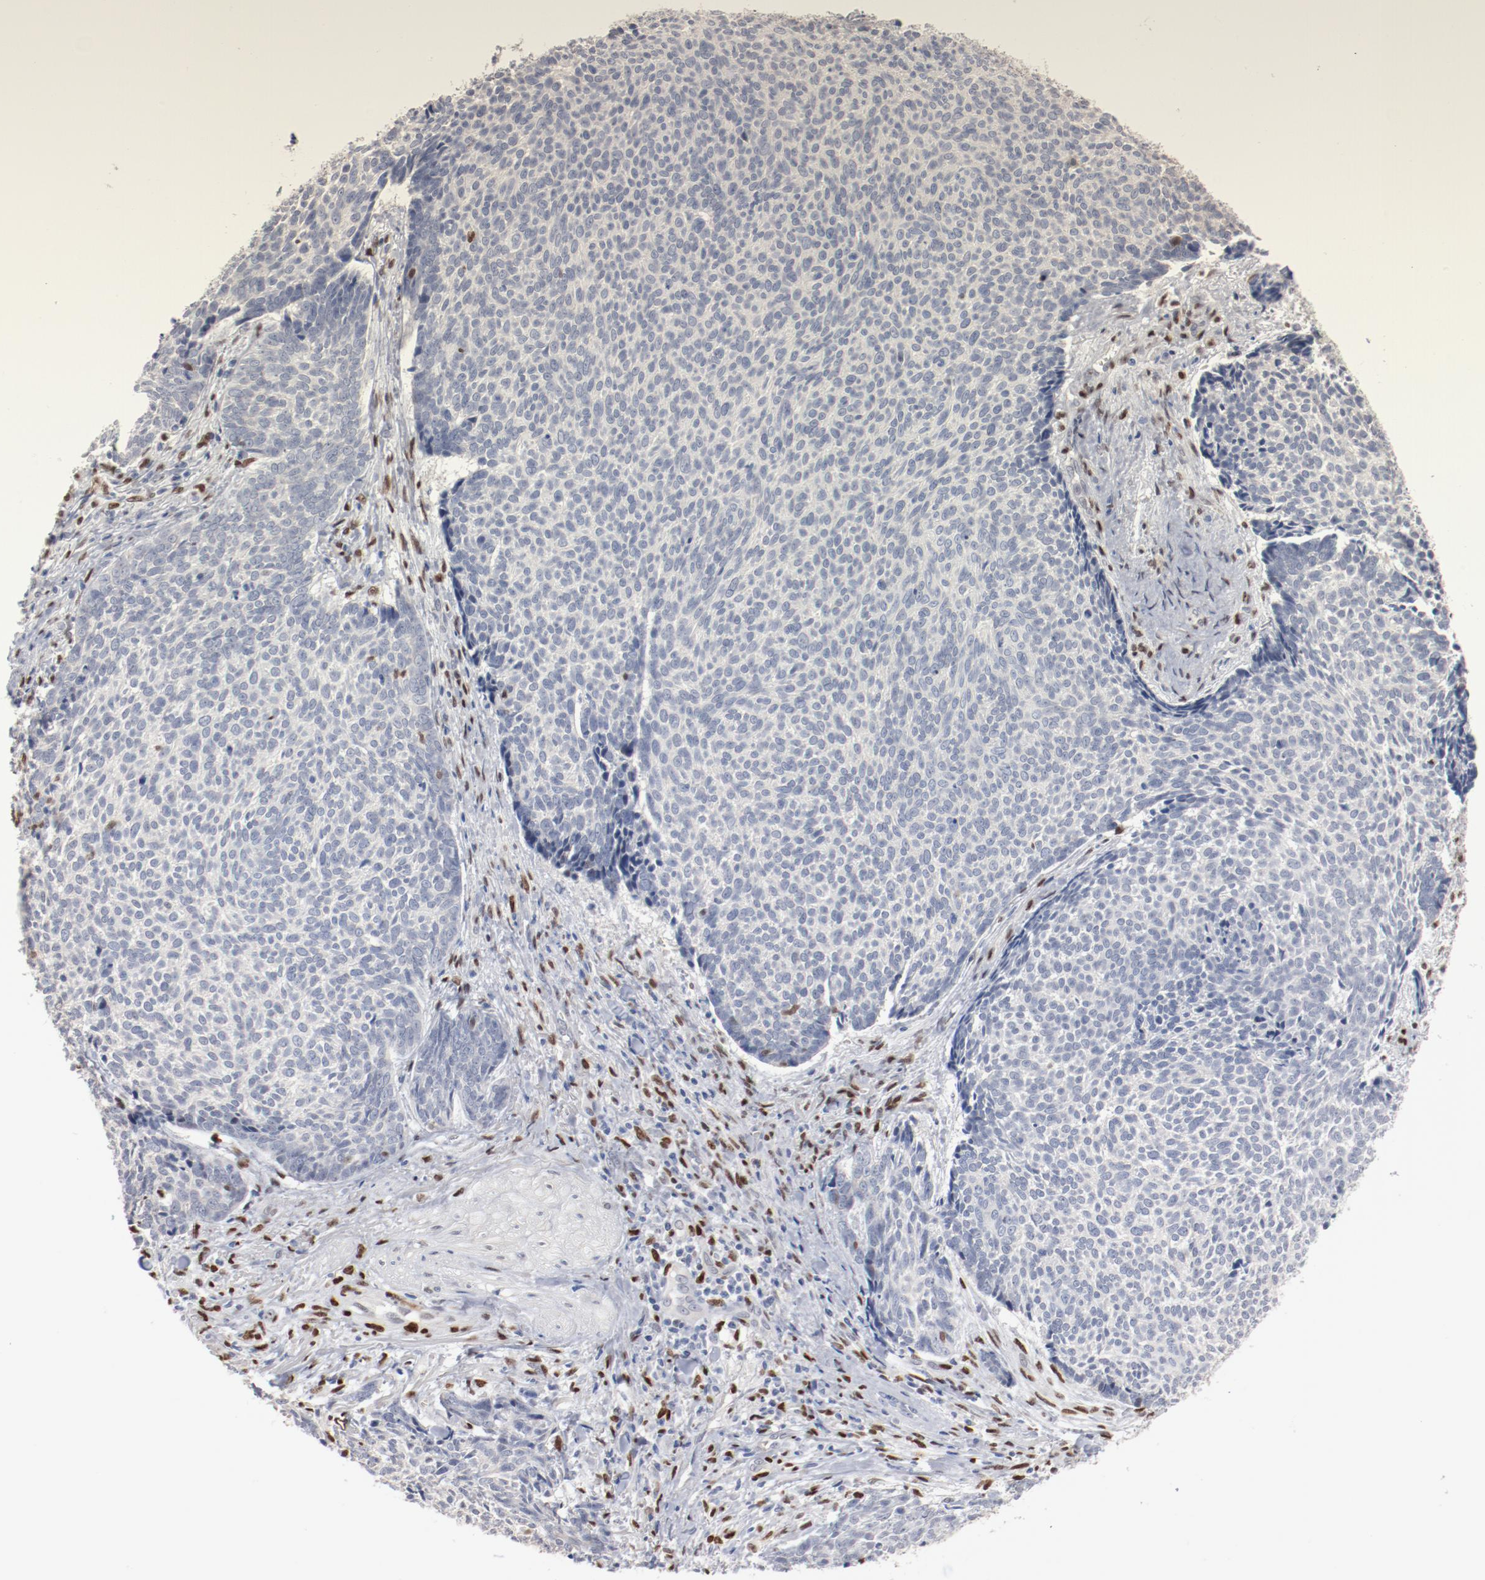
{"staining": {"intensity": "negative", "quantity": "none", "location": "none"}, "tissue": "skin cancer", "cell_type": "Tumor cells", "image_type": "cancer", "snomed": [{"axis": "morphology", "description": "Basal cell carcinoma"}, {"axis": "topography", "description": "Skin"}], "caption": "IHC of basal cell carcinoma (skin) displays no positivity in tumor cells. The staining was performed using DAB to visualize the protein expression in brown, while the nuclei were stained in blue with hematoxylin (Magnification: 20x).", "gene": "ZEB2", "patient": {"sex": "male", "age": 84}}